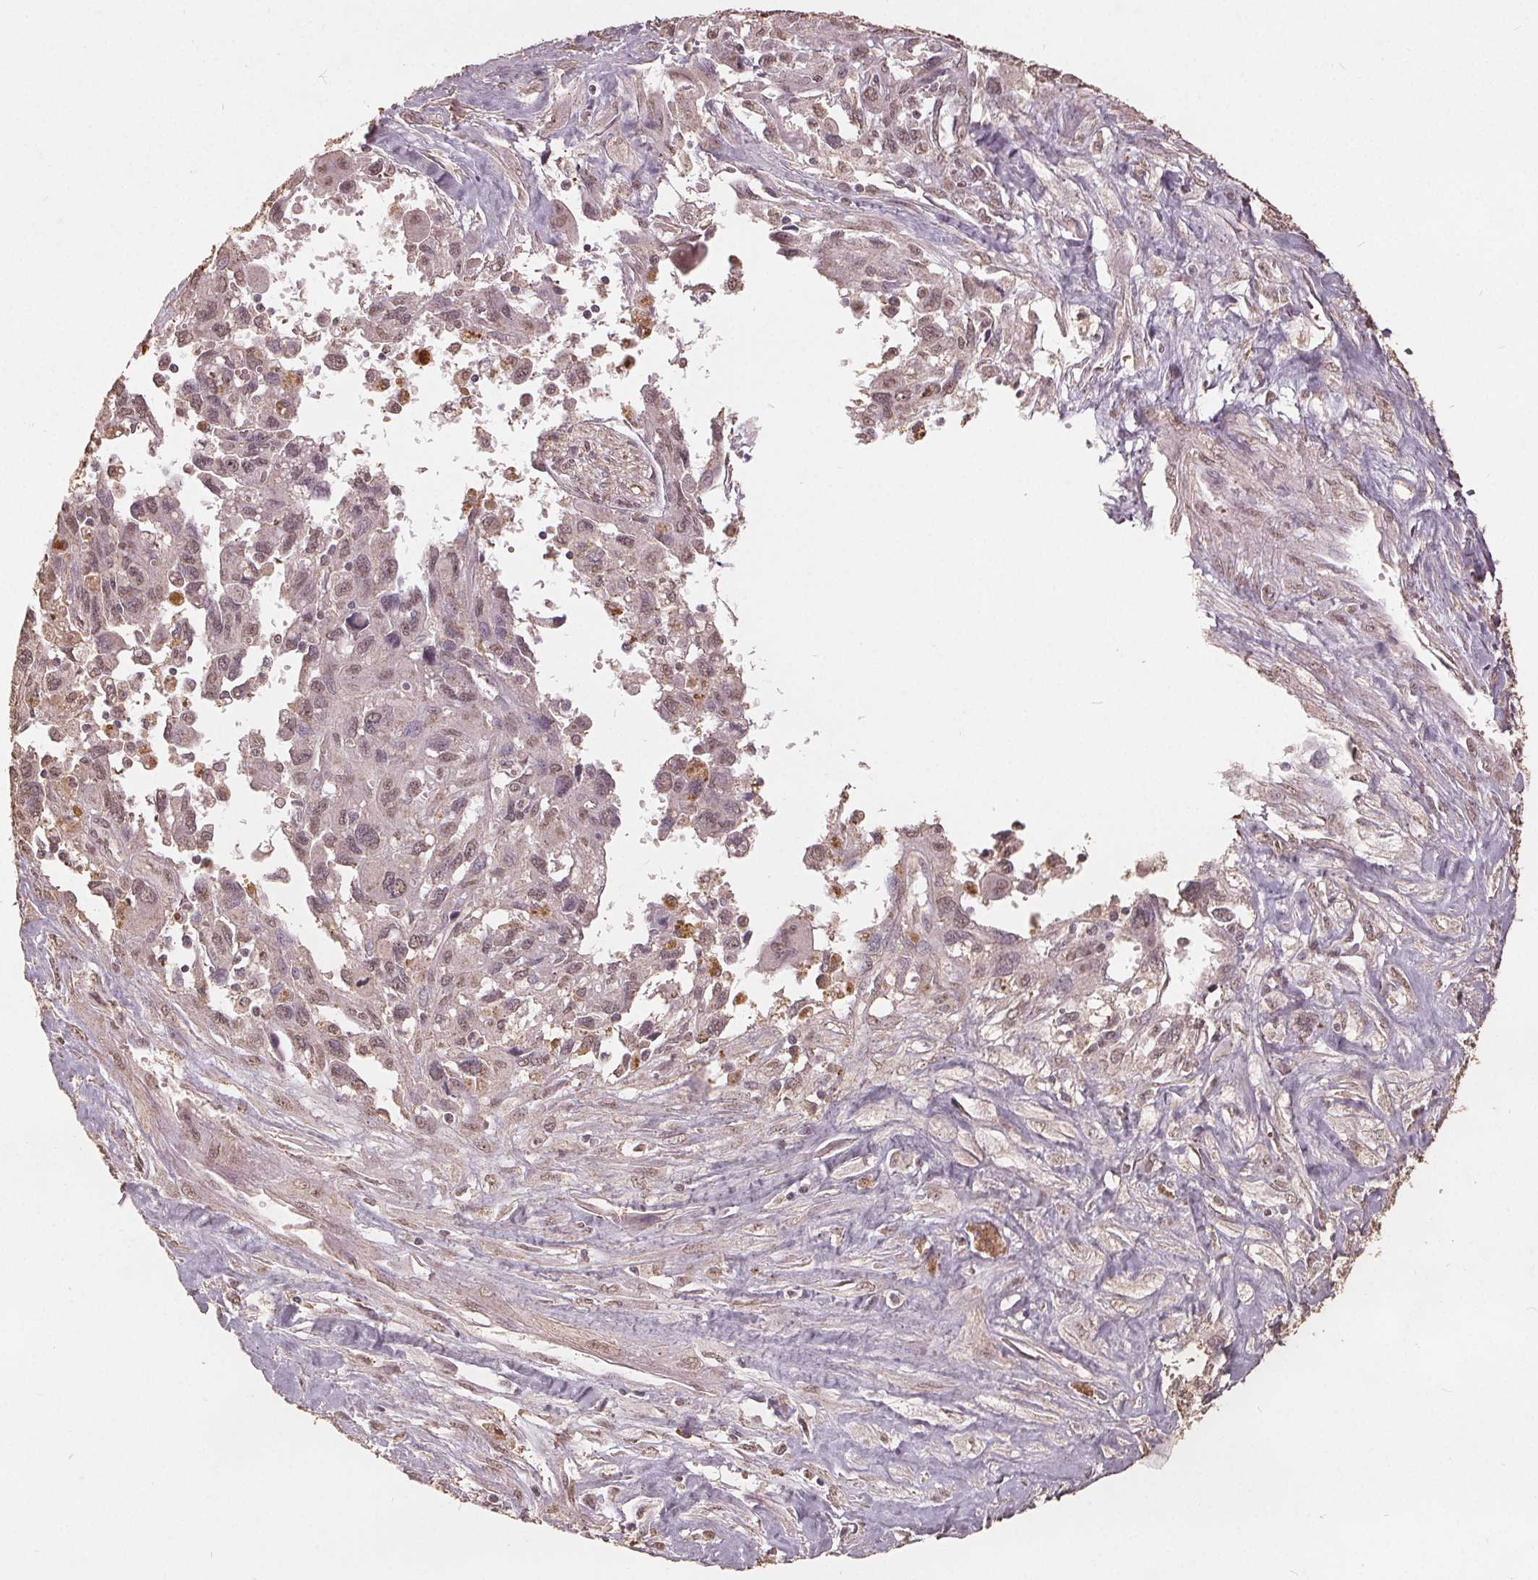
{"staining": {"intensity": "weak", "quantity": "<25%", "location": "nuclear"}, "tissue": "pancreatic cancer", "cell_type": "Tumor cells", "image_type": "cancer", "snomed": [{"axis": "morphology", "description": "Adenocarcinoma, NOS"}, {"axis": "topography", "description": "Pancreas"}], "caption": "Immunohistochemistry (IHC) histopathology image of neoplastic tissue: human adenocarcinoma (pancreatic) stained with DAB (3,3'-diaminobenzidine) displays no significant protein positivity in tumor cells.", "gene": "DSG3", "patient": {"sex": "female", "age": 47}}